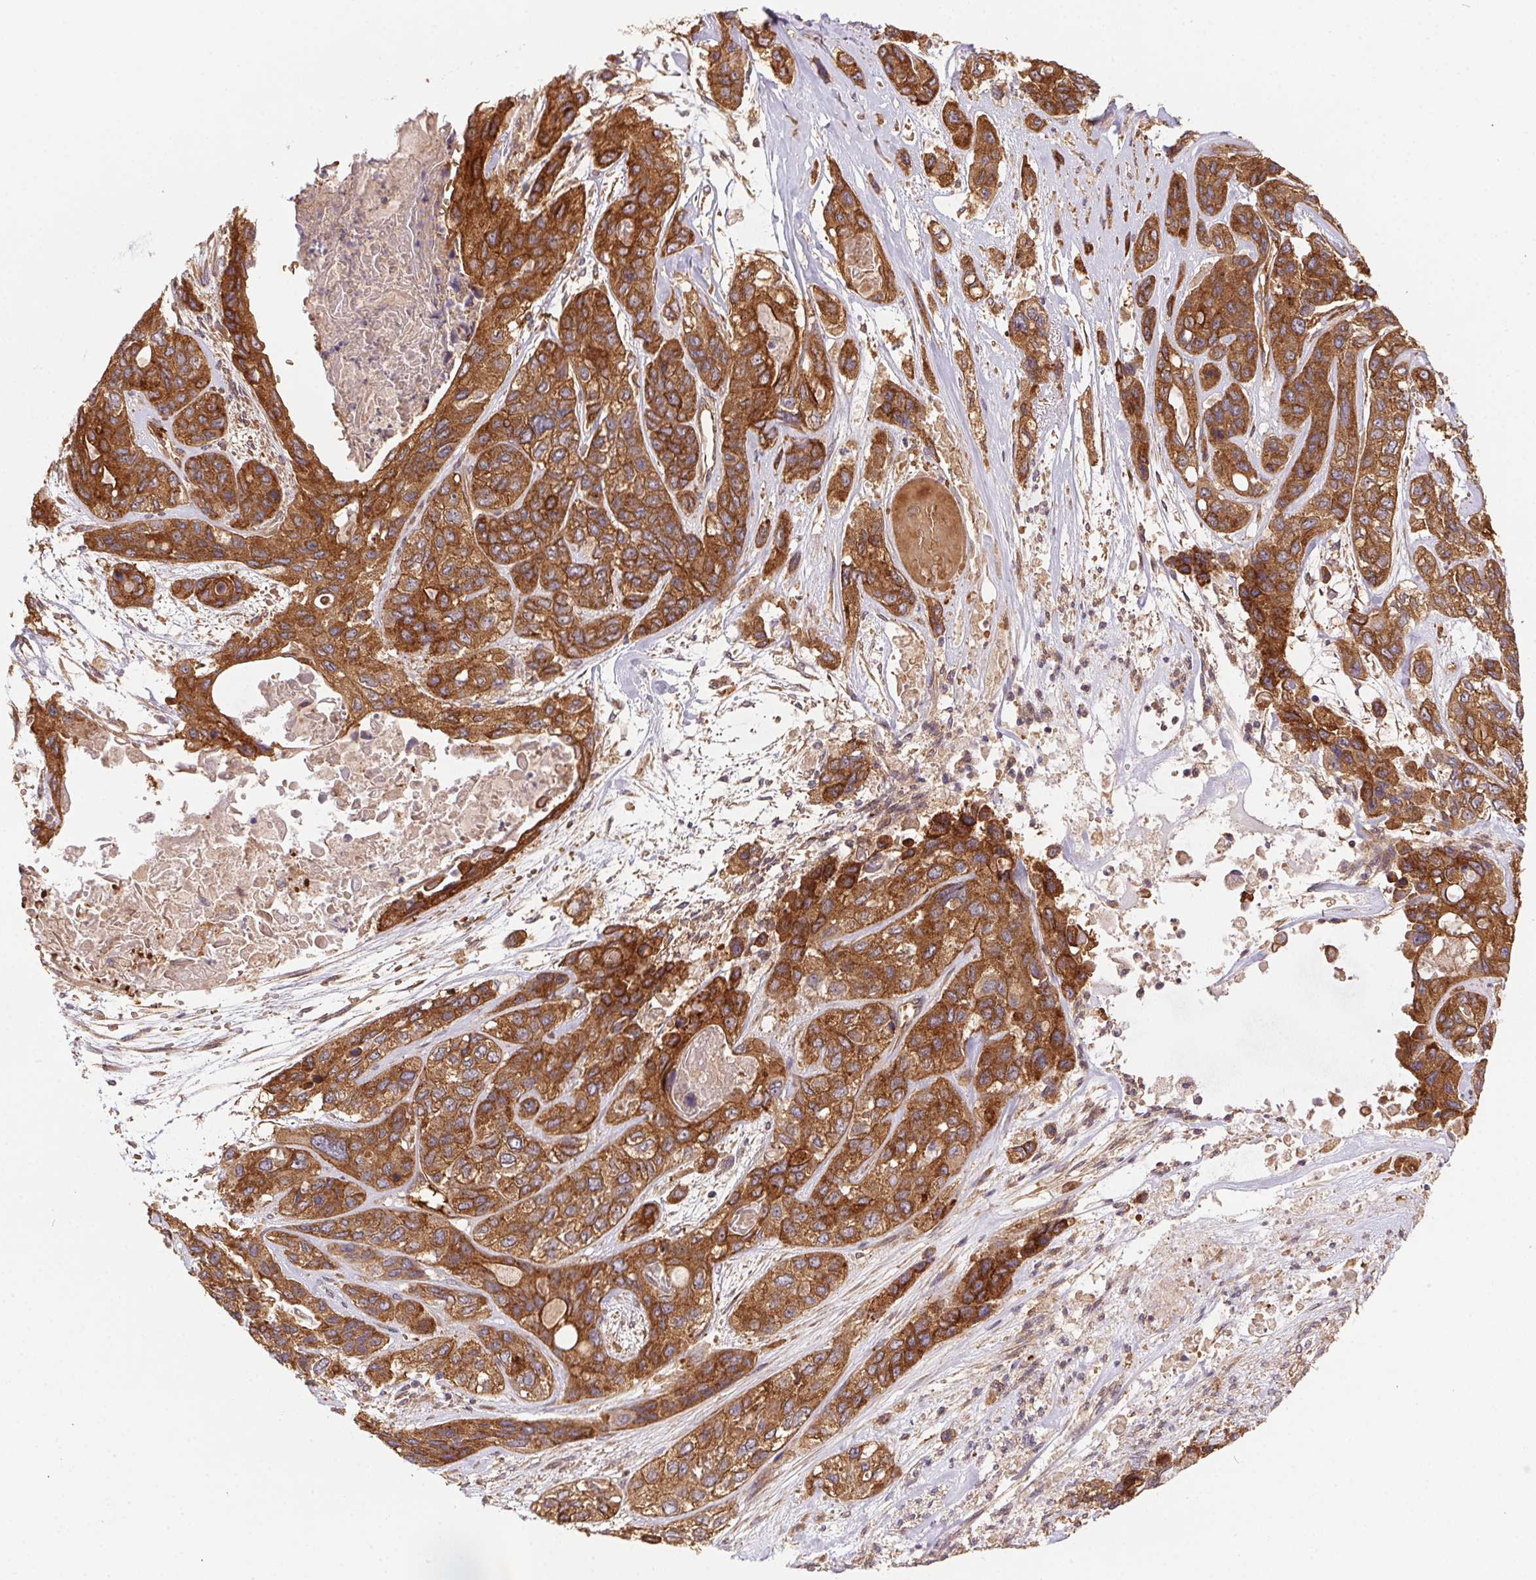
{"staining": {"intensity": "strong", "quantity": ">75%", "location": "cytoplasmic/membranous"}, "tissue": "lung cancer", "cell_type": "Tumor cells", "image_type": "cancer", "snomed": [{"axis": "morphology", "description": "Squamous cell carcinoma, NOS"}, {"axis": "topography", "description": "Lung"}], "caption": "Human lung cancer stained for a protein (brown) shows strong cytoplasmic/membranous positive staining in approximately >75% of tumor cells.", "gene": "USE1", "patient": {"sex": "female", "age": 70}}